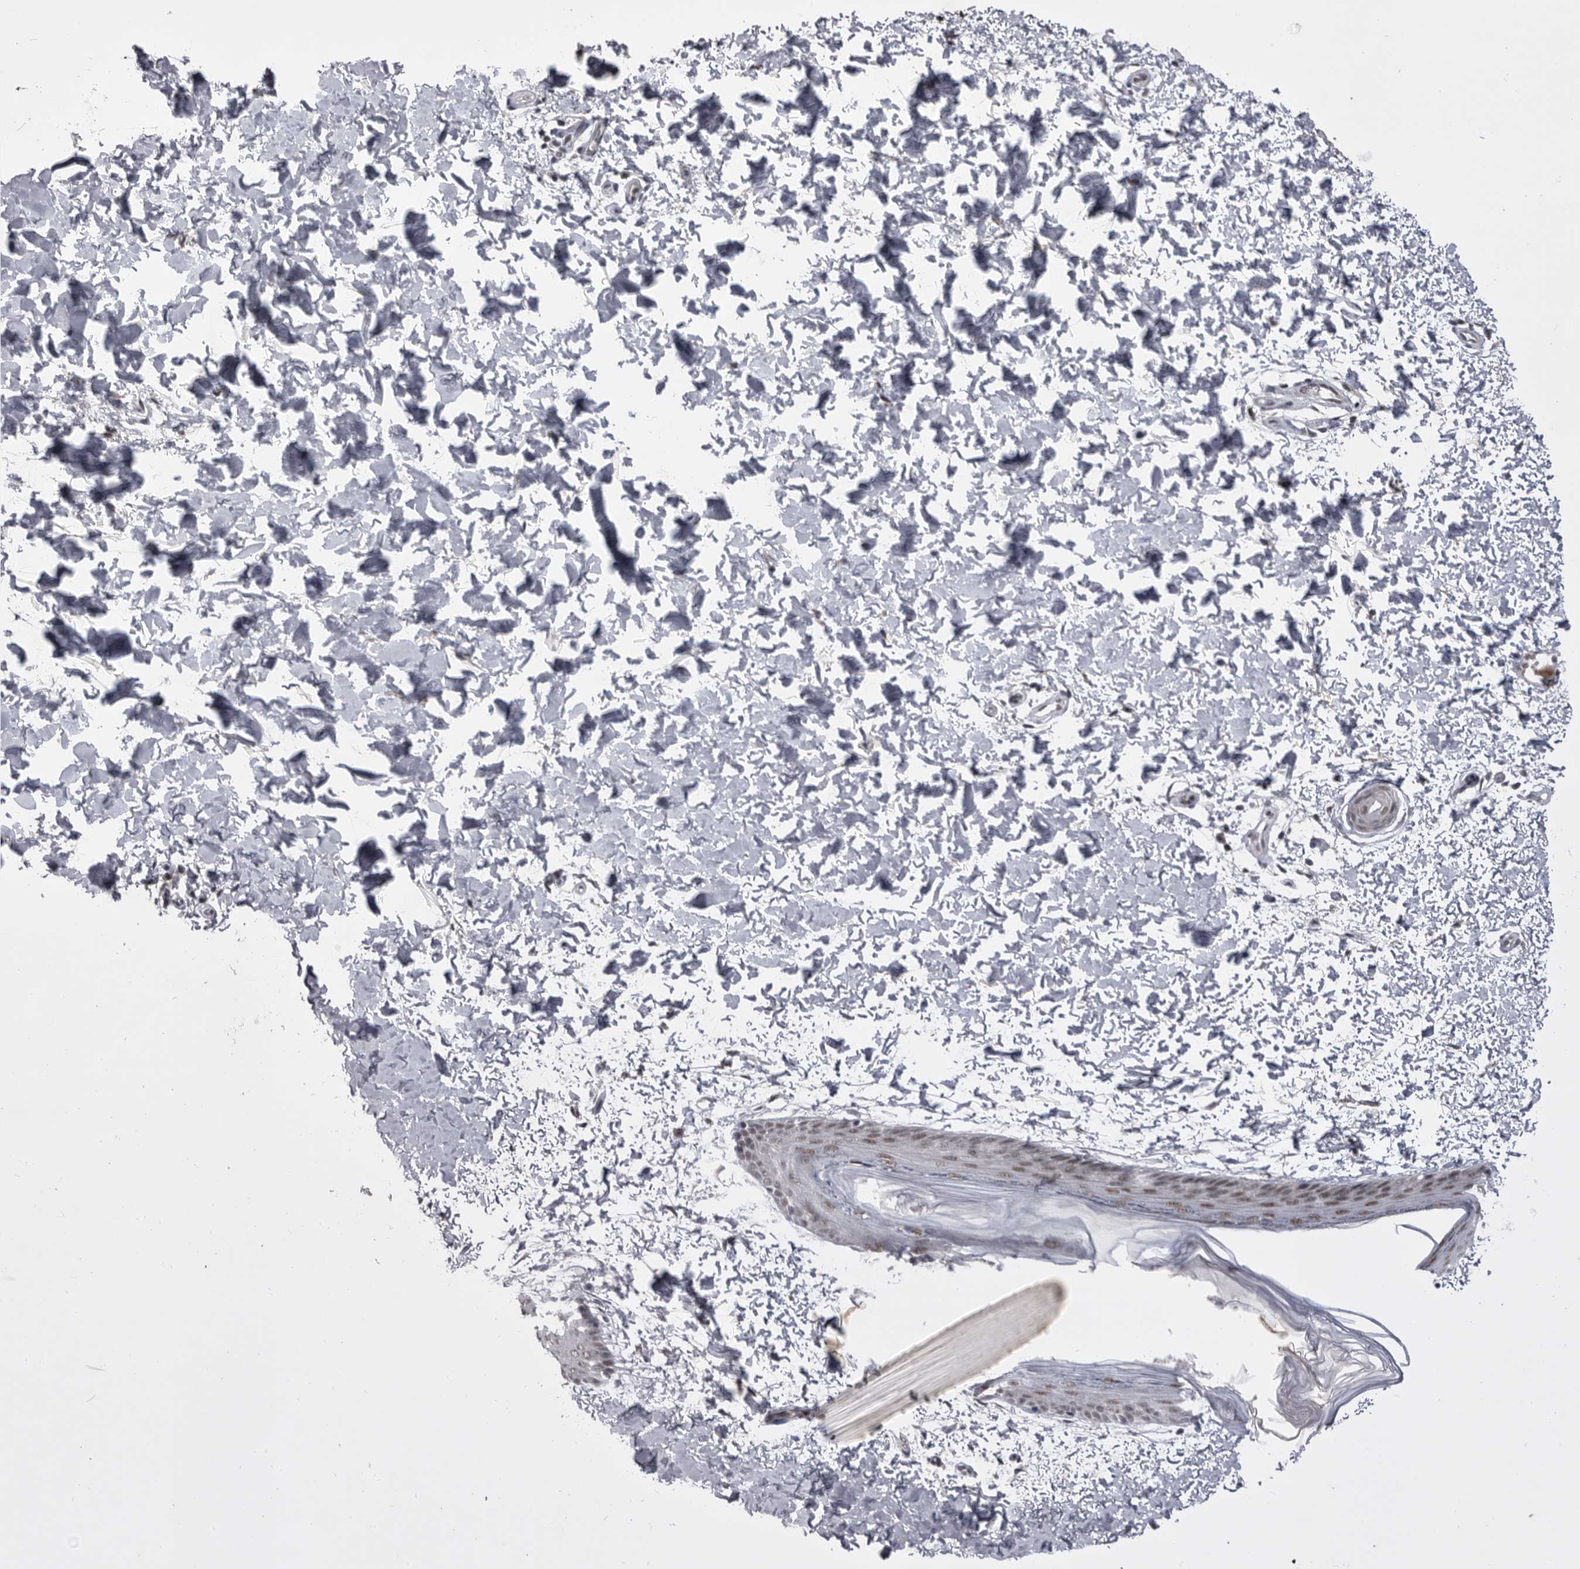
{"staining": {"intensity": "weak", "quantity": ">75%", "location": "nuclear"}, "tissue": "skin", "cell_type": "Fibroblasts", "image_type": "normal", "snomed": [{"axis": "morphology", "description": "Normal tissue, NOS"}, {"axis": "morphology", "description": "Neoplasm, benign, NOS"}, {"axis": "topography", "description": "Skin"}, {"axis": "topography", "description": "Soft tissue"}], "caption": "Unremarkable skin was stained to show a protein in brown. There is low levels of weak nuclear expression in about >75% of fibroblasts. Using DAB (3,3'-diaminobenzidine) (brown) and hematoxylin (blue) stains, captured at high magnification using brightfield microscopy.", "gene": "PRPF3", "patient": {"sex": "male", "age": 26}}